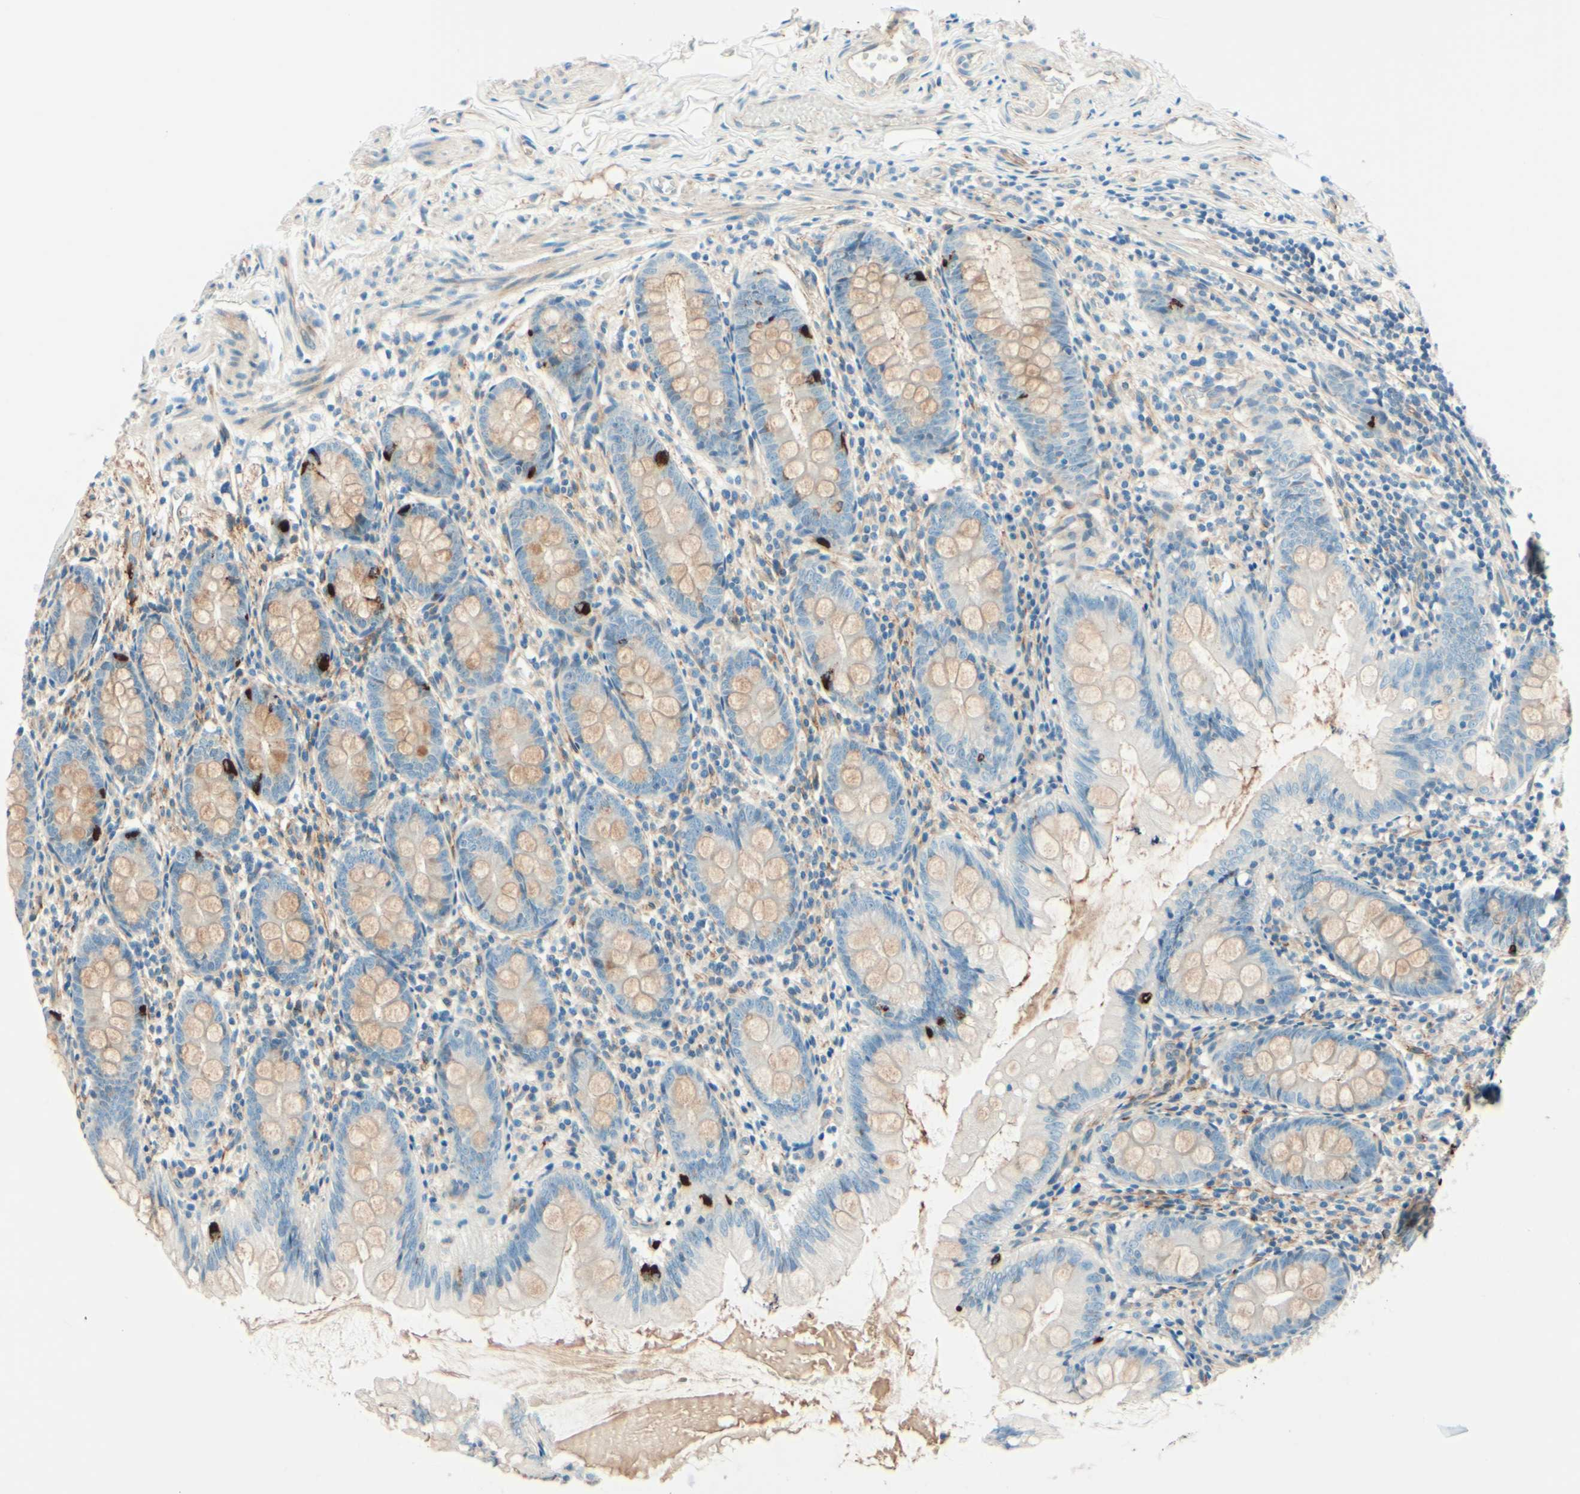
{"staining": {"intensity": "weak", "quantity": ">75%", "location": "cytoplasmic/membranous"}, "tissue": "appendix", "cell_type": "Glandular cells", "image_type": "normal", "snomed": [{"axis": "morphology", "description": "Normal tissue, NOS"}, {"axis": "topography", "description": "Appendix"}], "caption": "Appendix stained for a protein (brown) reveals weak cytoplasmic/membranous positive staining in about >75% of glandular cells.", "gene": "TAOK2", "patient": {"sex": "female", "age": 77}}